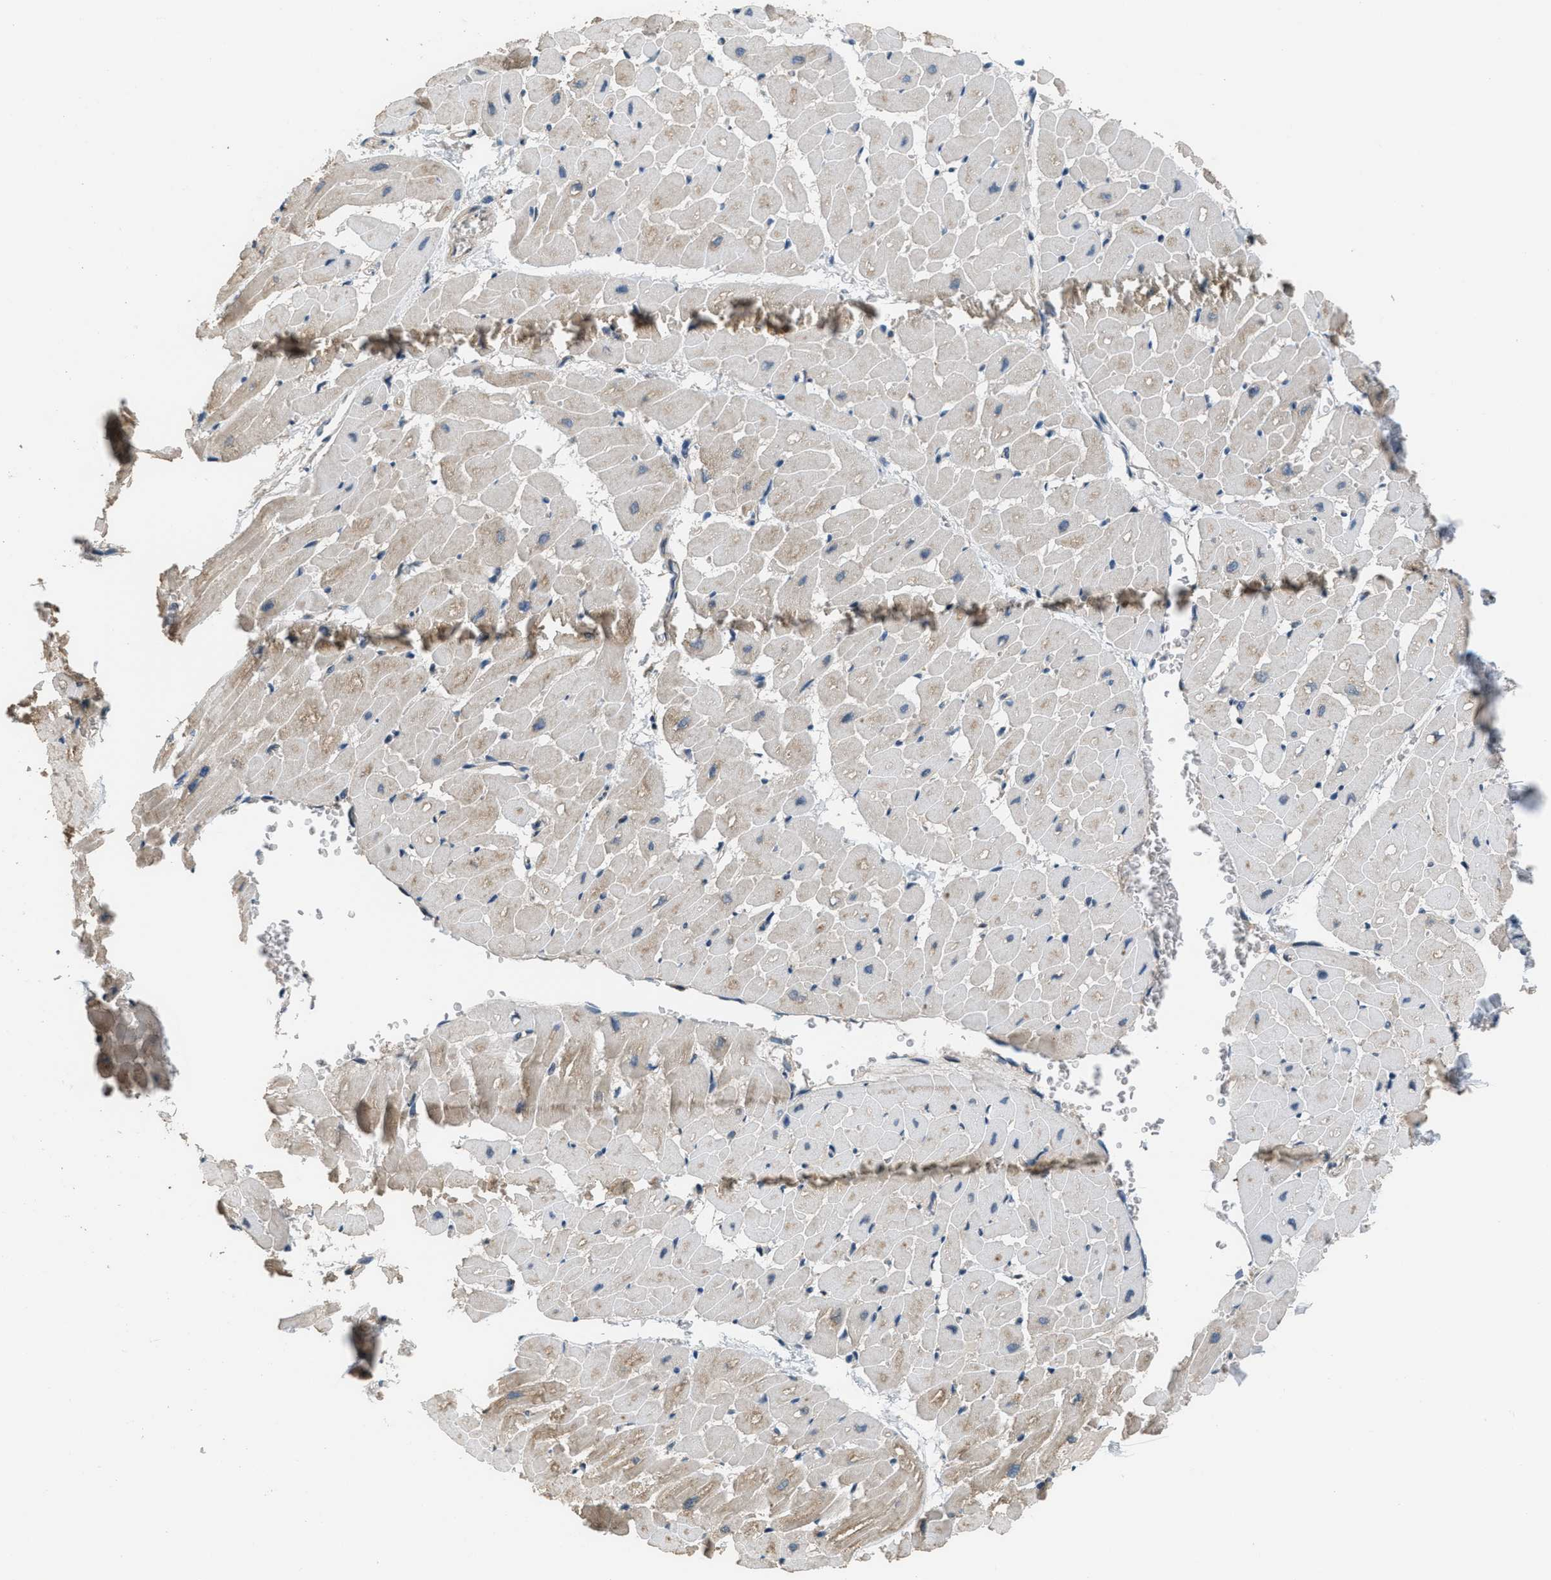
{"staining": {"intensity": "moderate", "quantity": "25%-75%", "location": "cytoplasmic/membranous"}, "tissue": "heart muscle", "cell_type": "Cardiomyocytes", "image_type": "normal", "snomed": [{"axis": "morphology", "description": "Normal tissue, NOS"}, {"axis": "topography", "description": "Heart"}], "caption": "An immunohistochemistry (IHC) photomicrograph of normal tissue is shown. Protein staining in brown shows moderate cytoplasmic/membranous positivity in heart muscle within cardiomyocytes.", "gene": "NAT1", "patient": {"sex": "male", "age": 45}}